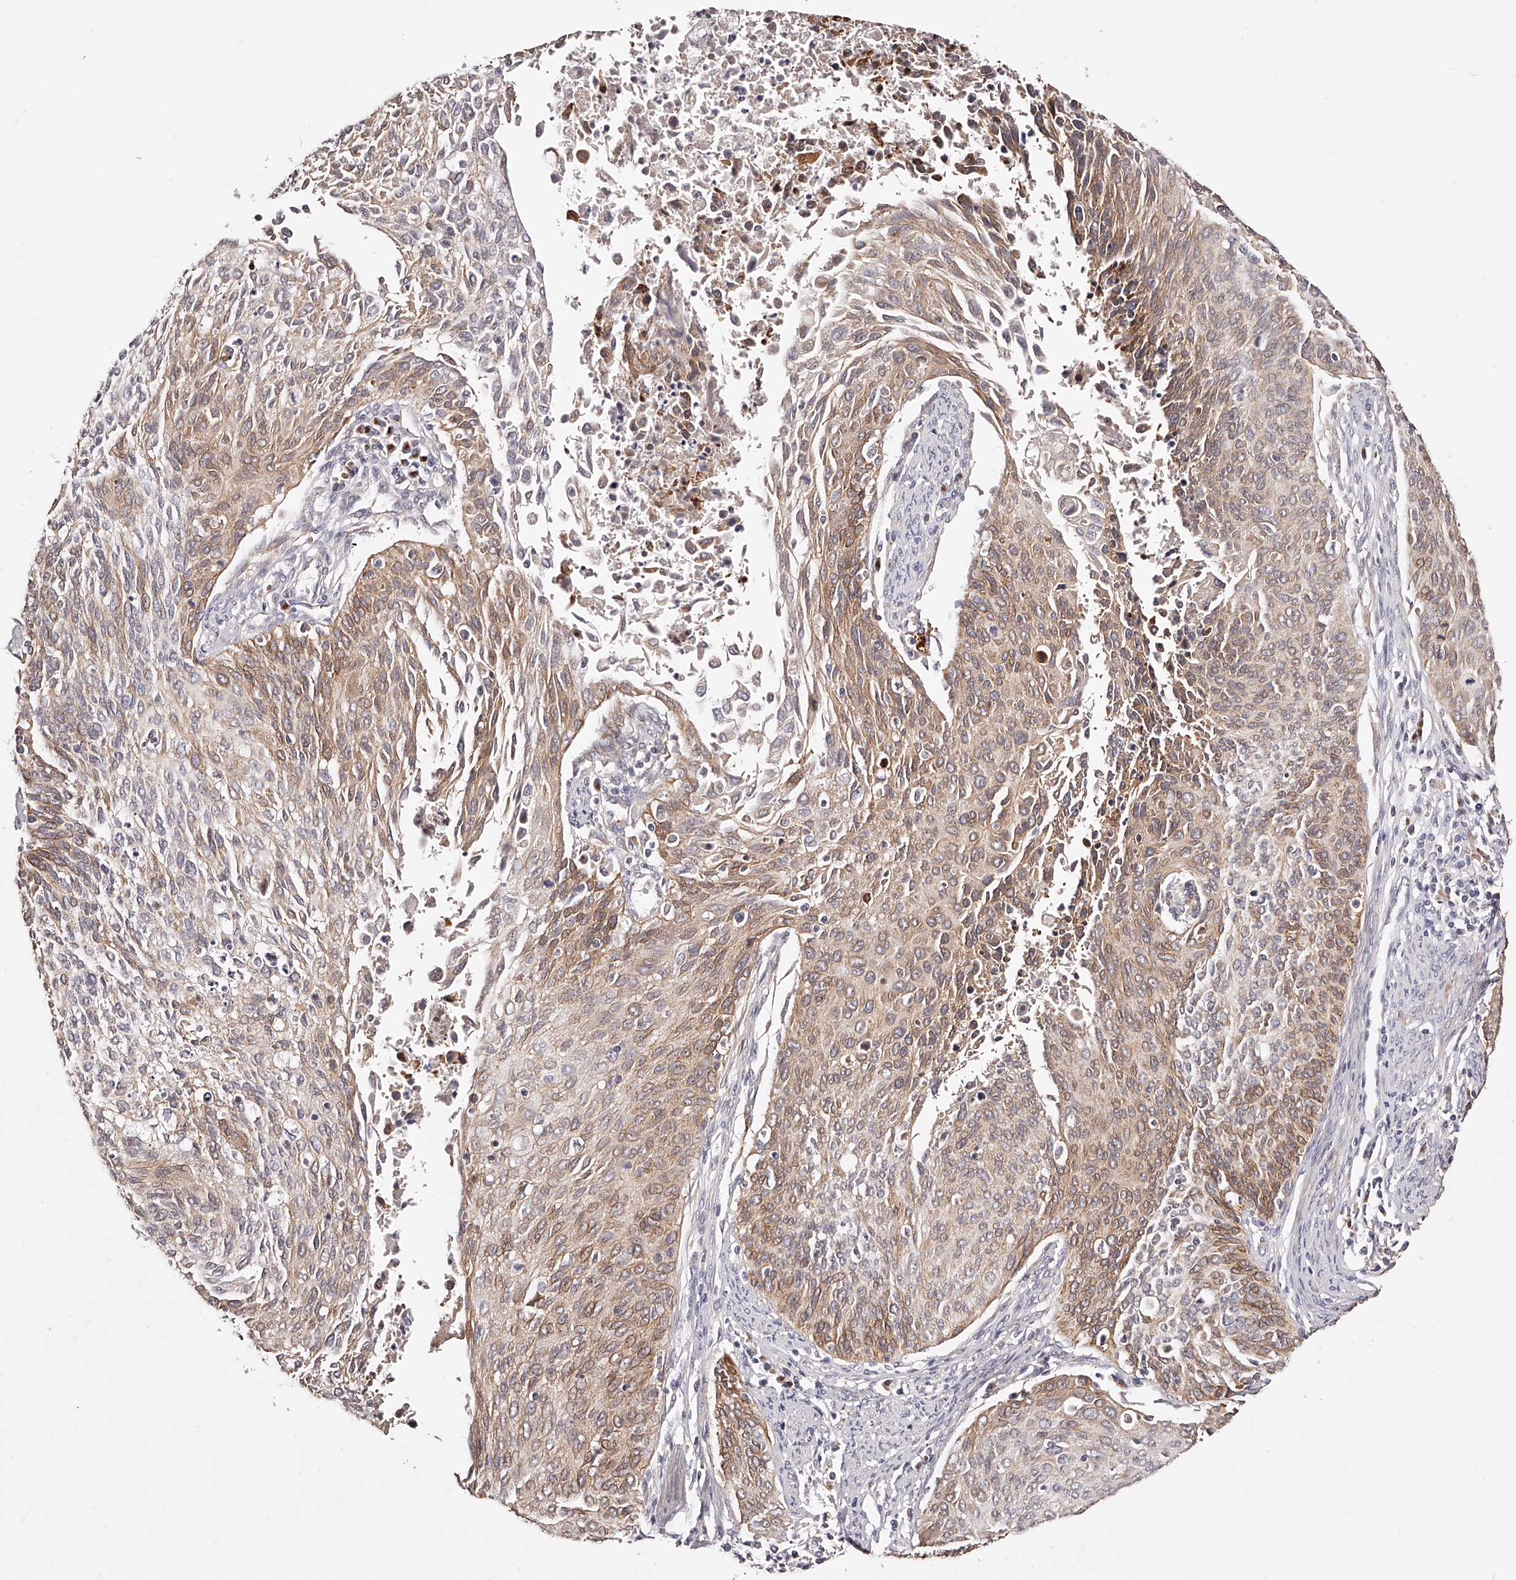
{"staining": {"intensity": "moderate", "quantity": ">75%", "location": "cytoplasmic/membranous"}, "tissue": "cervical cancer", "cell_type": "Tumor cells", "image_type": "cancer", "snomed": [{"axis": "morphology", "description": "Squamous cell carcinoma, NOS"}, {"axis": "topography", "description": "Cervix"}], "caption": "Immunohistochemistry (IHC) image of neoplastic tissue: cervical squamous cell carcinoma stained using immunohistochemistry shows medium levels of moderate protein expression localized specifically in the cytoplasmic/membranous of tumor cells, appearing as a cytoplasmic/membranous brown color.", "gene": "ZNF502", "patient": {"sex": "female", "age": 55}}